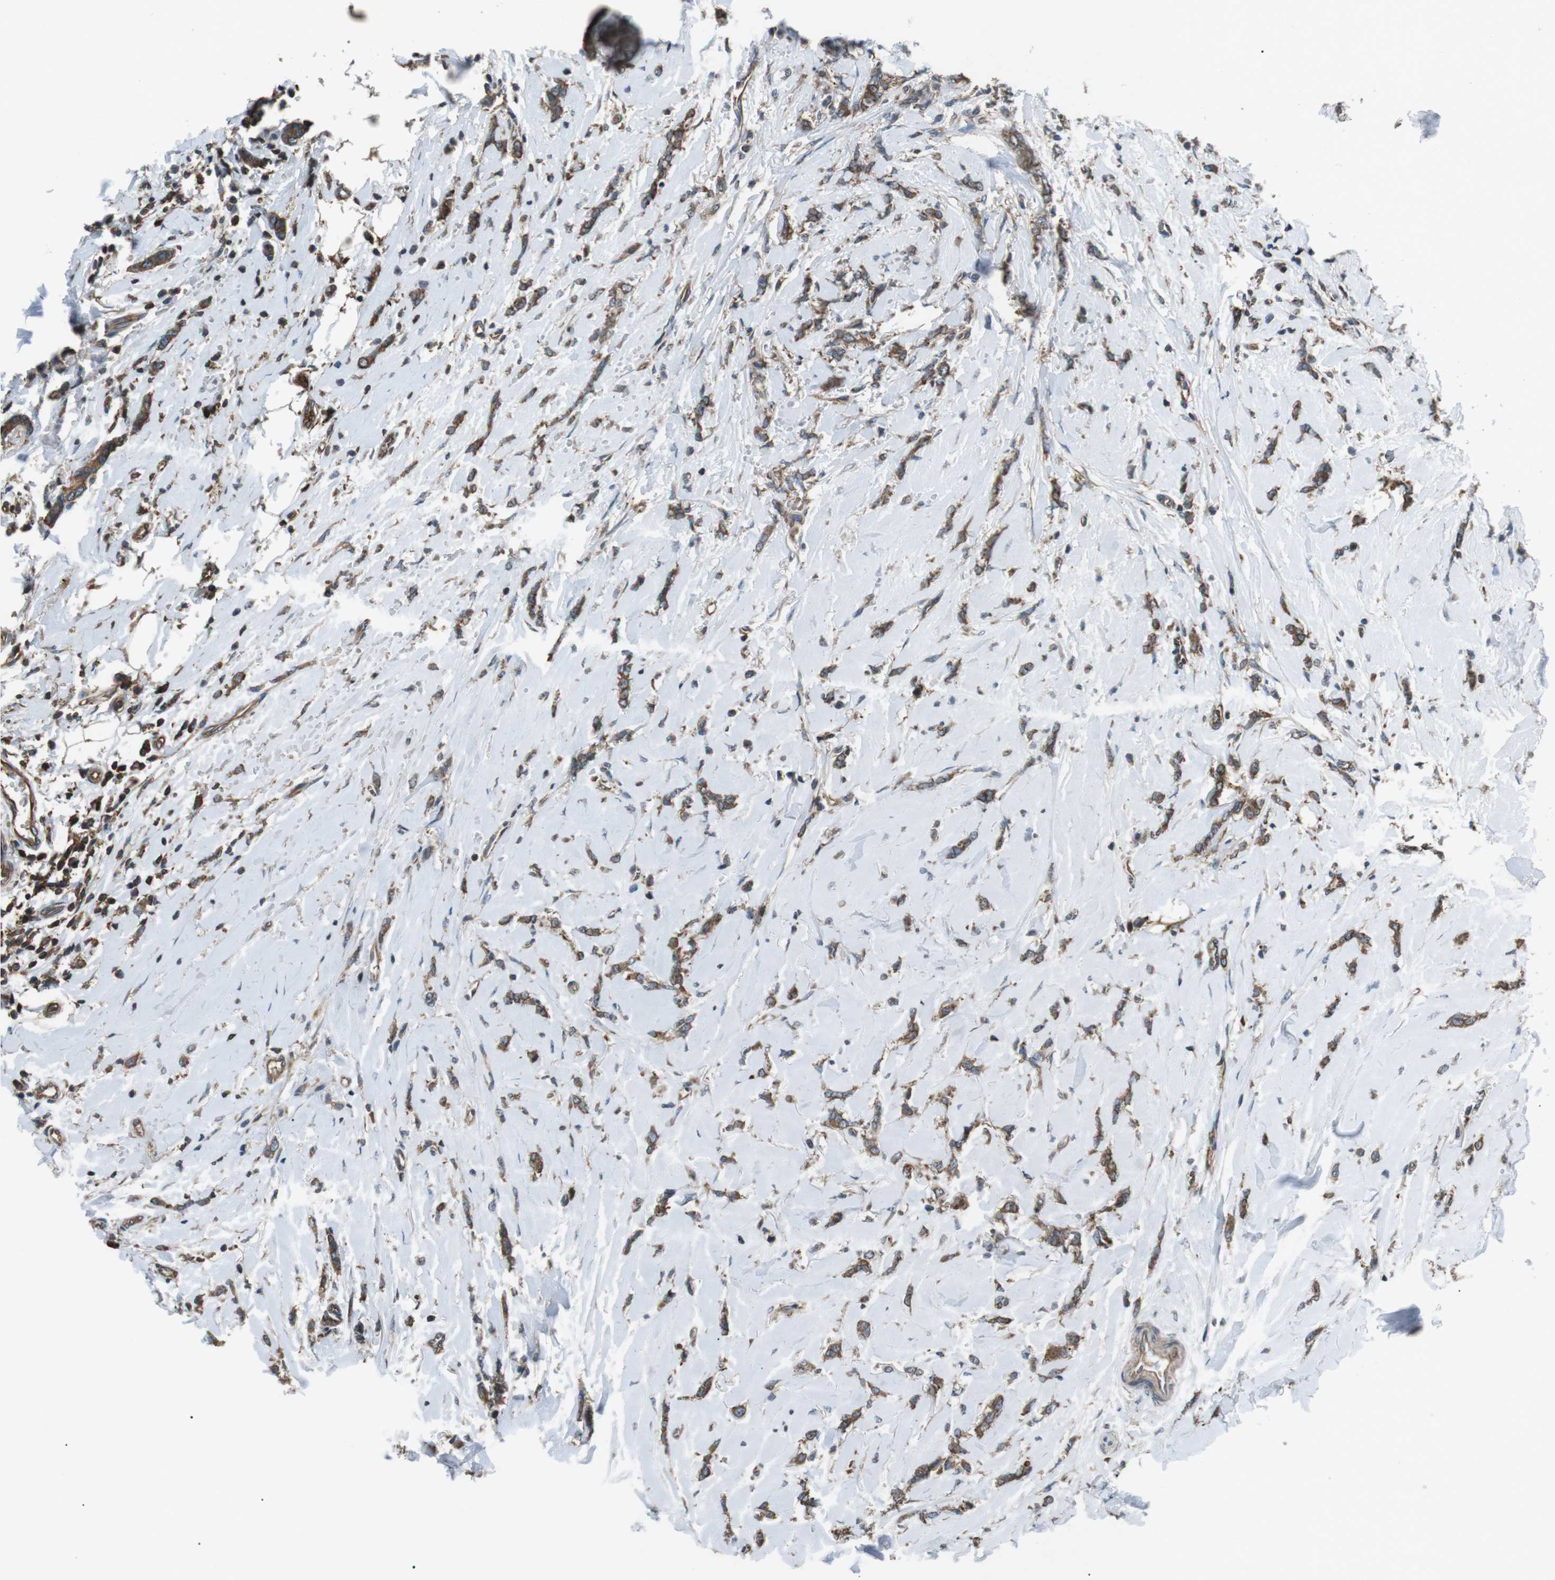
{"staining": {"intensity": "moderate", "quantity": ">75%", "location": "cytoplasmic/membranous"}, "tissue": "breast cancer", "cell_type": "Tumor cells", "image_type": "cancer", "snomed": [{"axis": "morphology", "description": "Lobular carcinoma"}, {"axis": "topography", "description": "Skin"}, {"axis": "topography", "description": "Breast"}], "caption": "Immunohistochemistry of lobular carcinoma (breast) displays medium levels of moderate cytoplasmic/membranous staining in approximately >75% of tumor cells. The protein is shown in brown color, while the nuclei are stained blue.", "gene": "GPR161", "patient": {"sex": "female", "age": 46}}